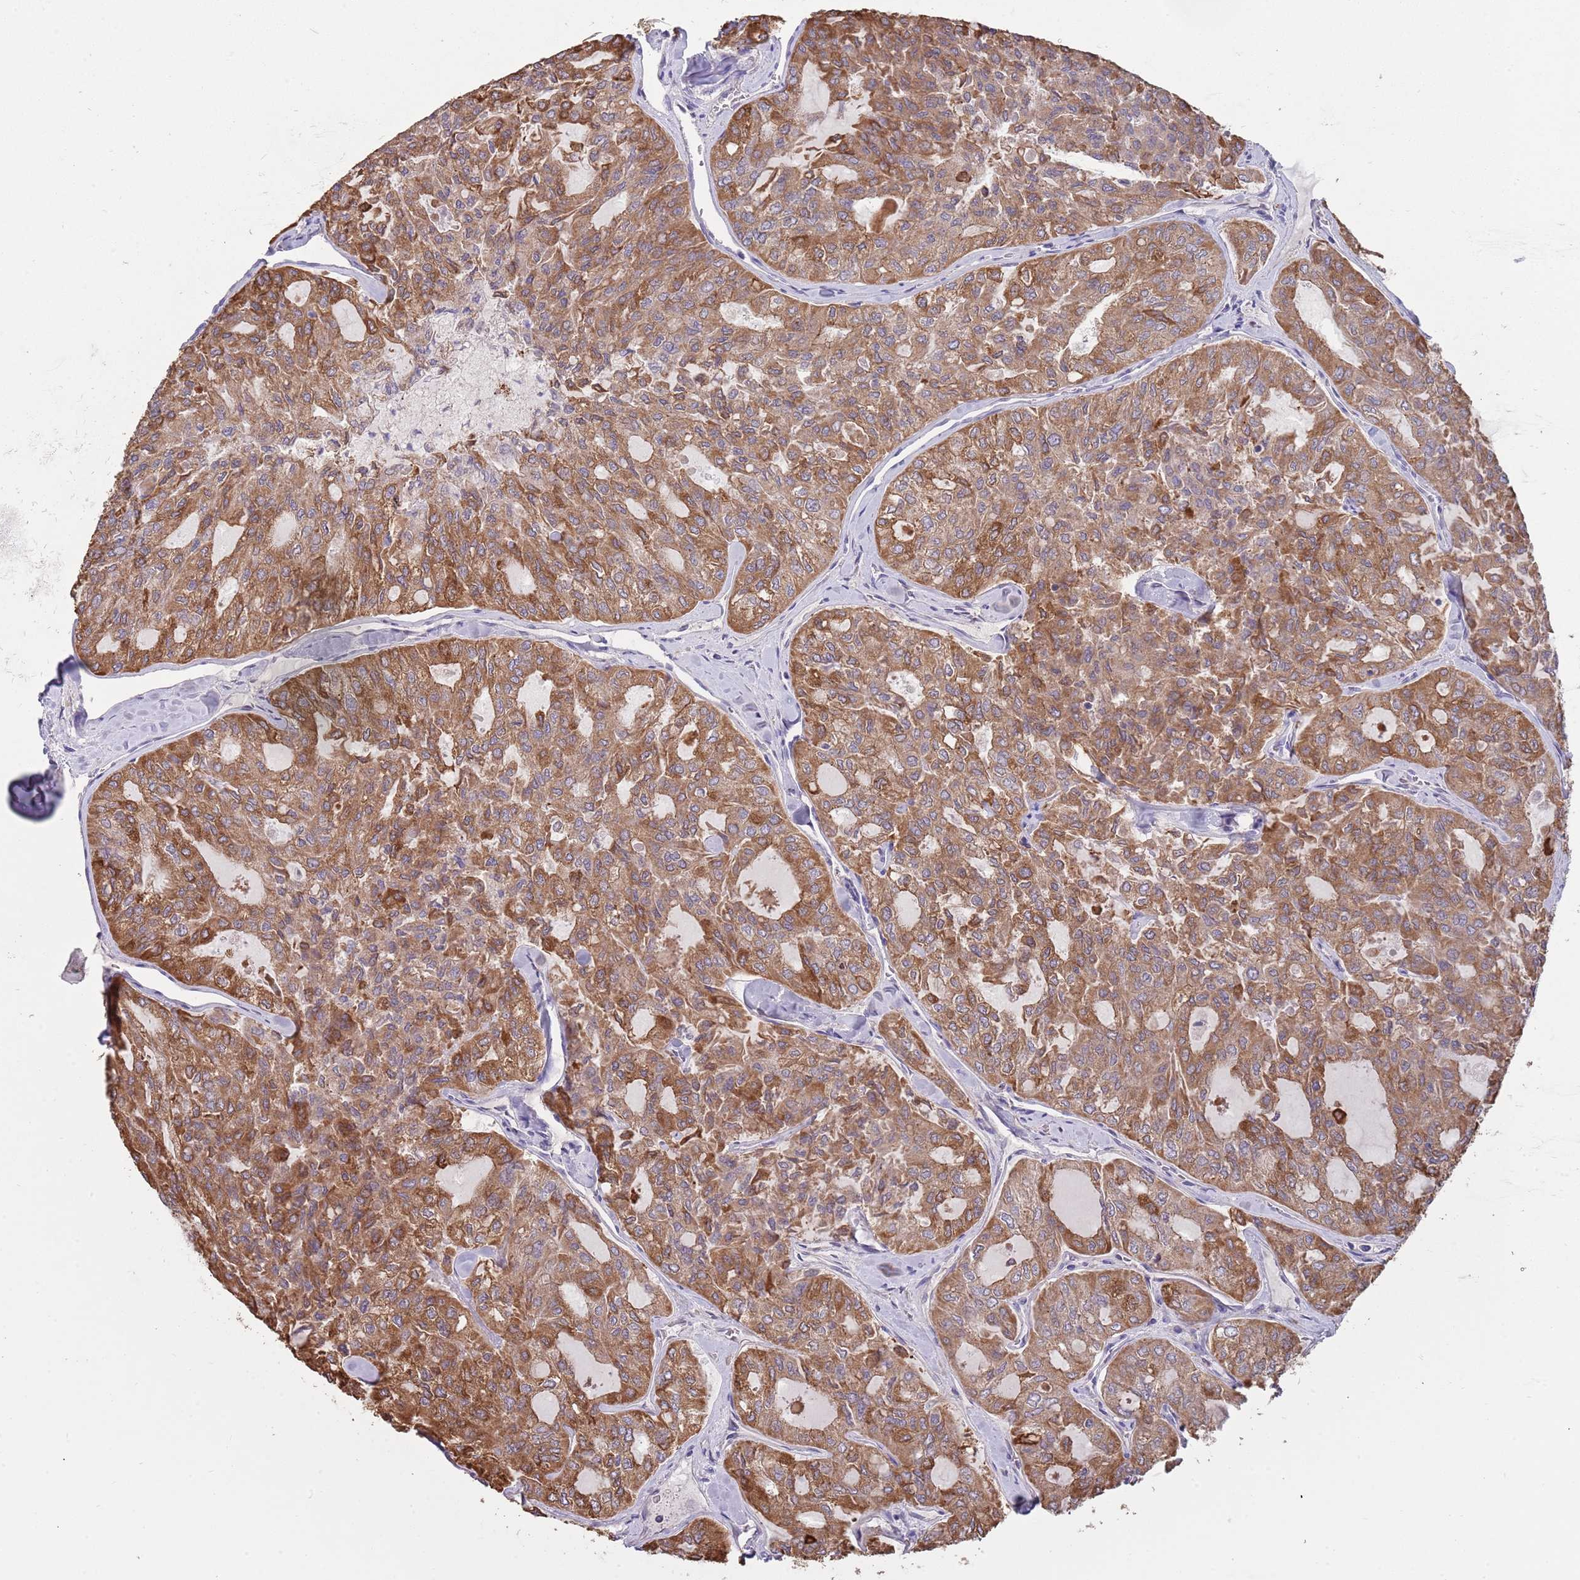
{"staining": {"intensity": "moderate", "quantity": ">75%", "location": "cytoplasmic/membranous"}, "tissue": "thyroid cancer", "cell_type": "Tumor cells", "image_type": "cancer", "snomed": [{"axis": "morphology", "description": "Follicular adenoma carcinoma, NOS"}, {"axis": "topography", "description": "Thyroid gland"}], "caption": "Tumor cells show moderate cytoplasmic/membranous positivity in approximately >75% of cells in thyroid cancer.", "gene": "SUSD1", "patient": {"sex": "male", "age": 75}}